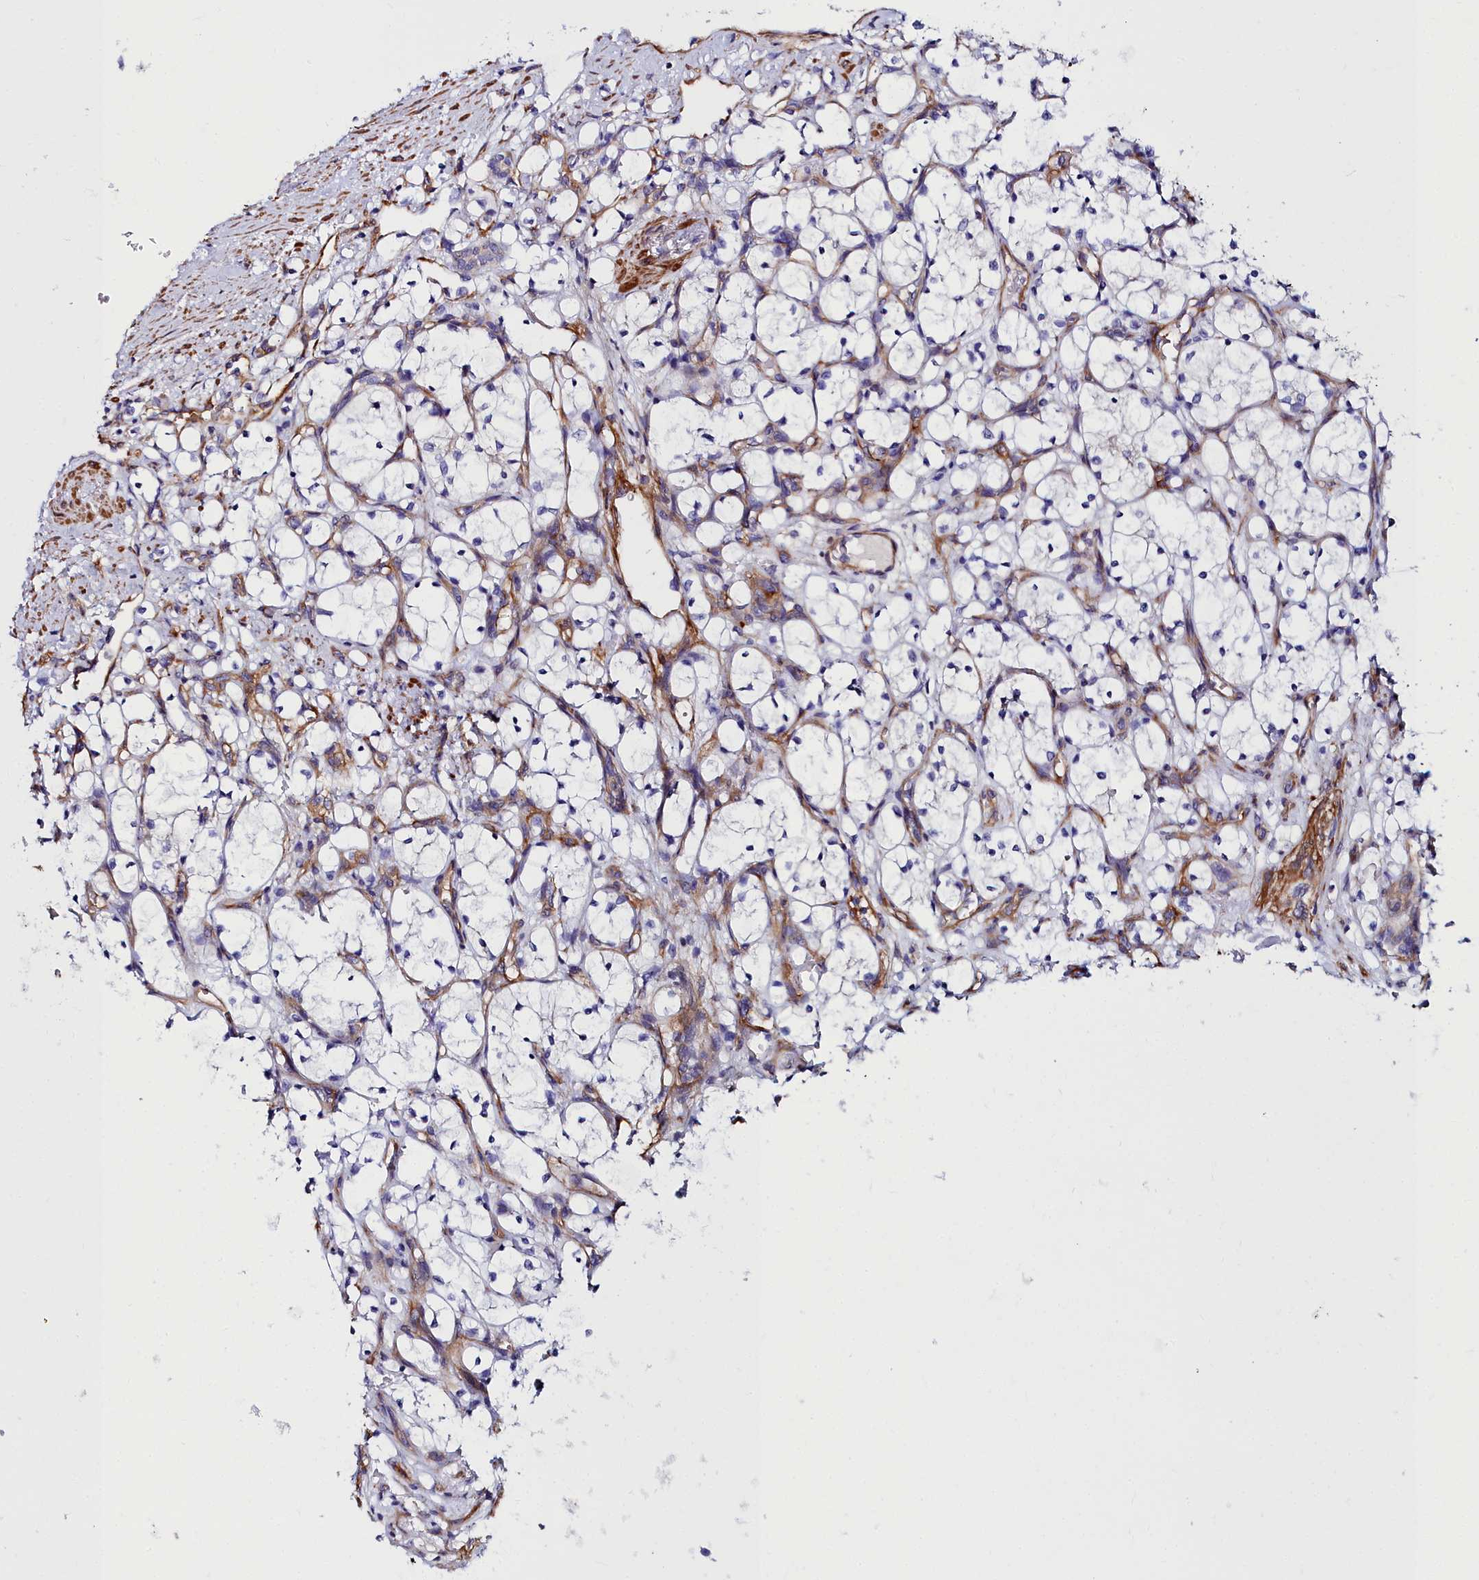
{"staining": {"intensity": "negative", "quantity": "none", "location": "none"}, "tissue": "renal cancer", "cell_type": "Tumor cells", "image_type": "cancer", "snomed": [{"axis": "morphology", "description": "Adenocarcinoma, NOS"}, {"axis": "topography", "description": "Kidney"}], "caption": "This histopathology image is of renal cancer stained with IHC to label a protein in brown with the nuclei are counter-stained blue. There is no expression in tumor cells.", "gene": "FADS3", "patient": {"sex": "female", "age": 69}}